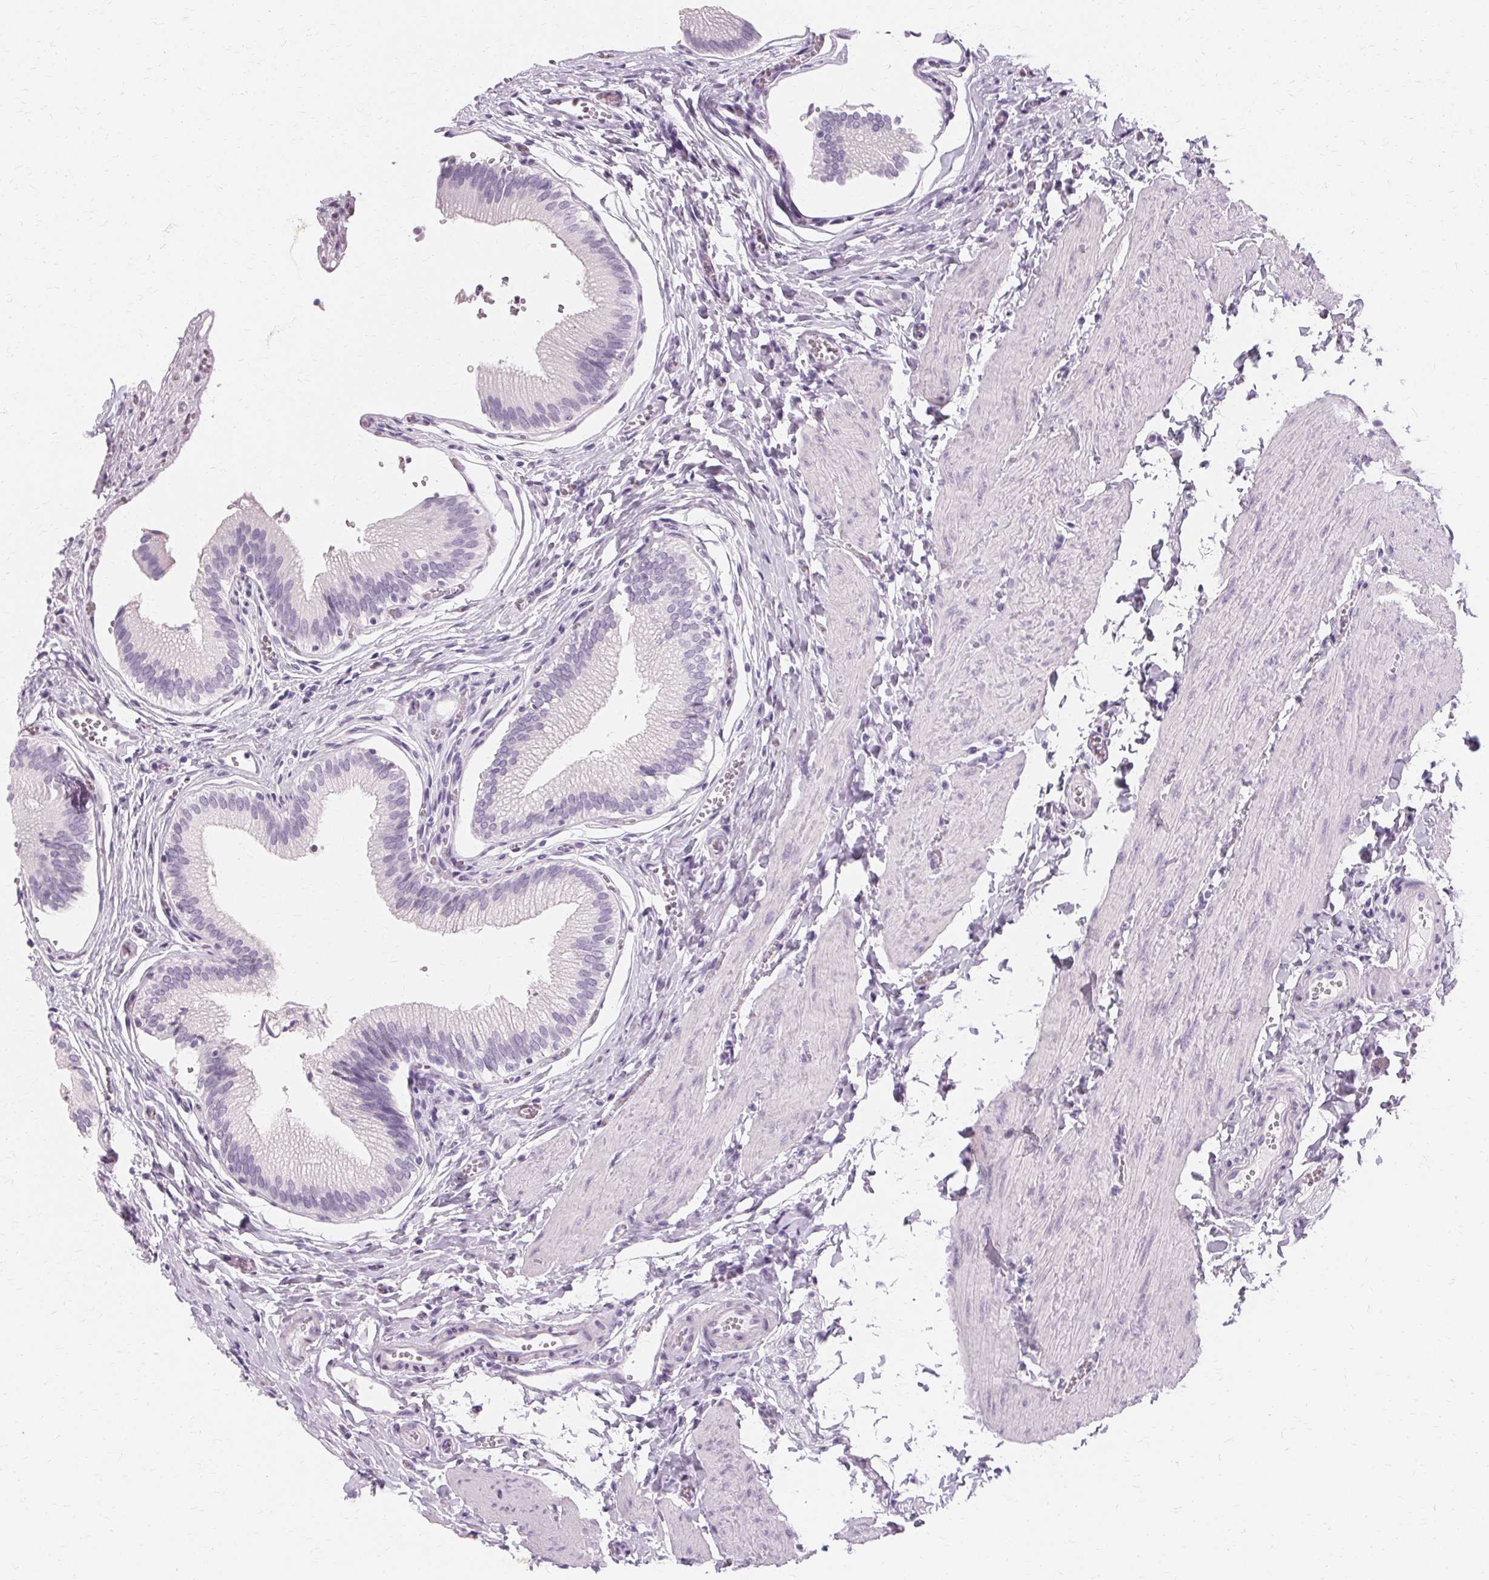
{"staining": {"intensity": "negative", "quantity": "none", "location": "none"}, "tissue": "gallbladder", "cell_type": "Glandular cells", "image_type": "normal", "snomed": [{"axis": "morphology", "description": "Normal tissue, NOS"}, {"axis": "topography", "description": "Gallbladder"}, {"axis": "topography", "description": "Peripheral nerve tissue"}], "caption": "This is an immunohistochemistry photomicrograph of benign human gallbladder. There is no staining in glandular cells.", "gene": "KRT6A", "patient": {"sex": "male", "age": 17}}